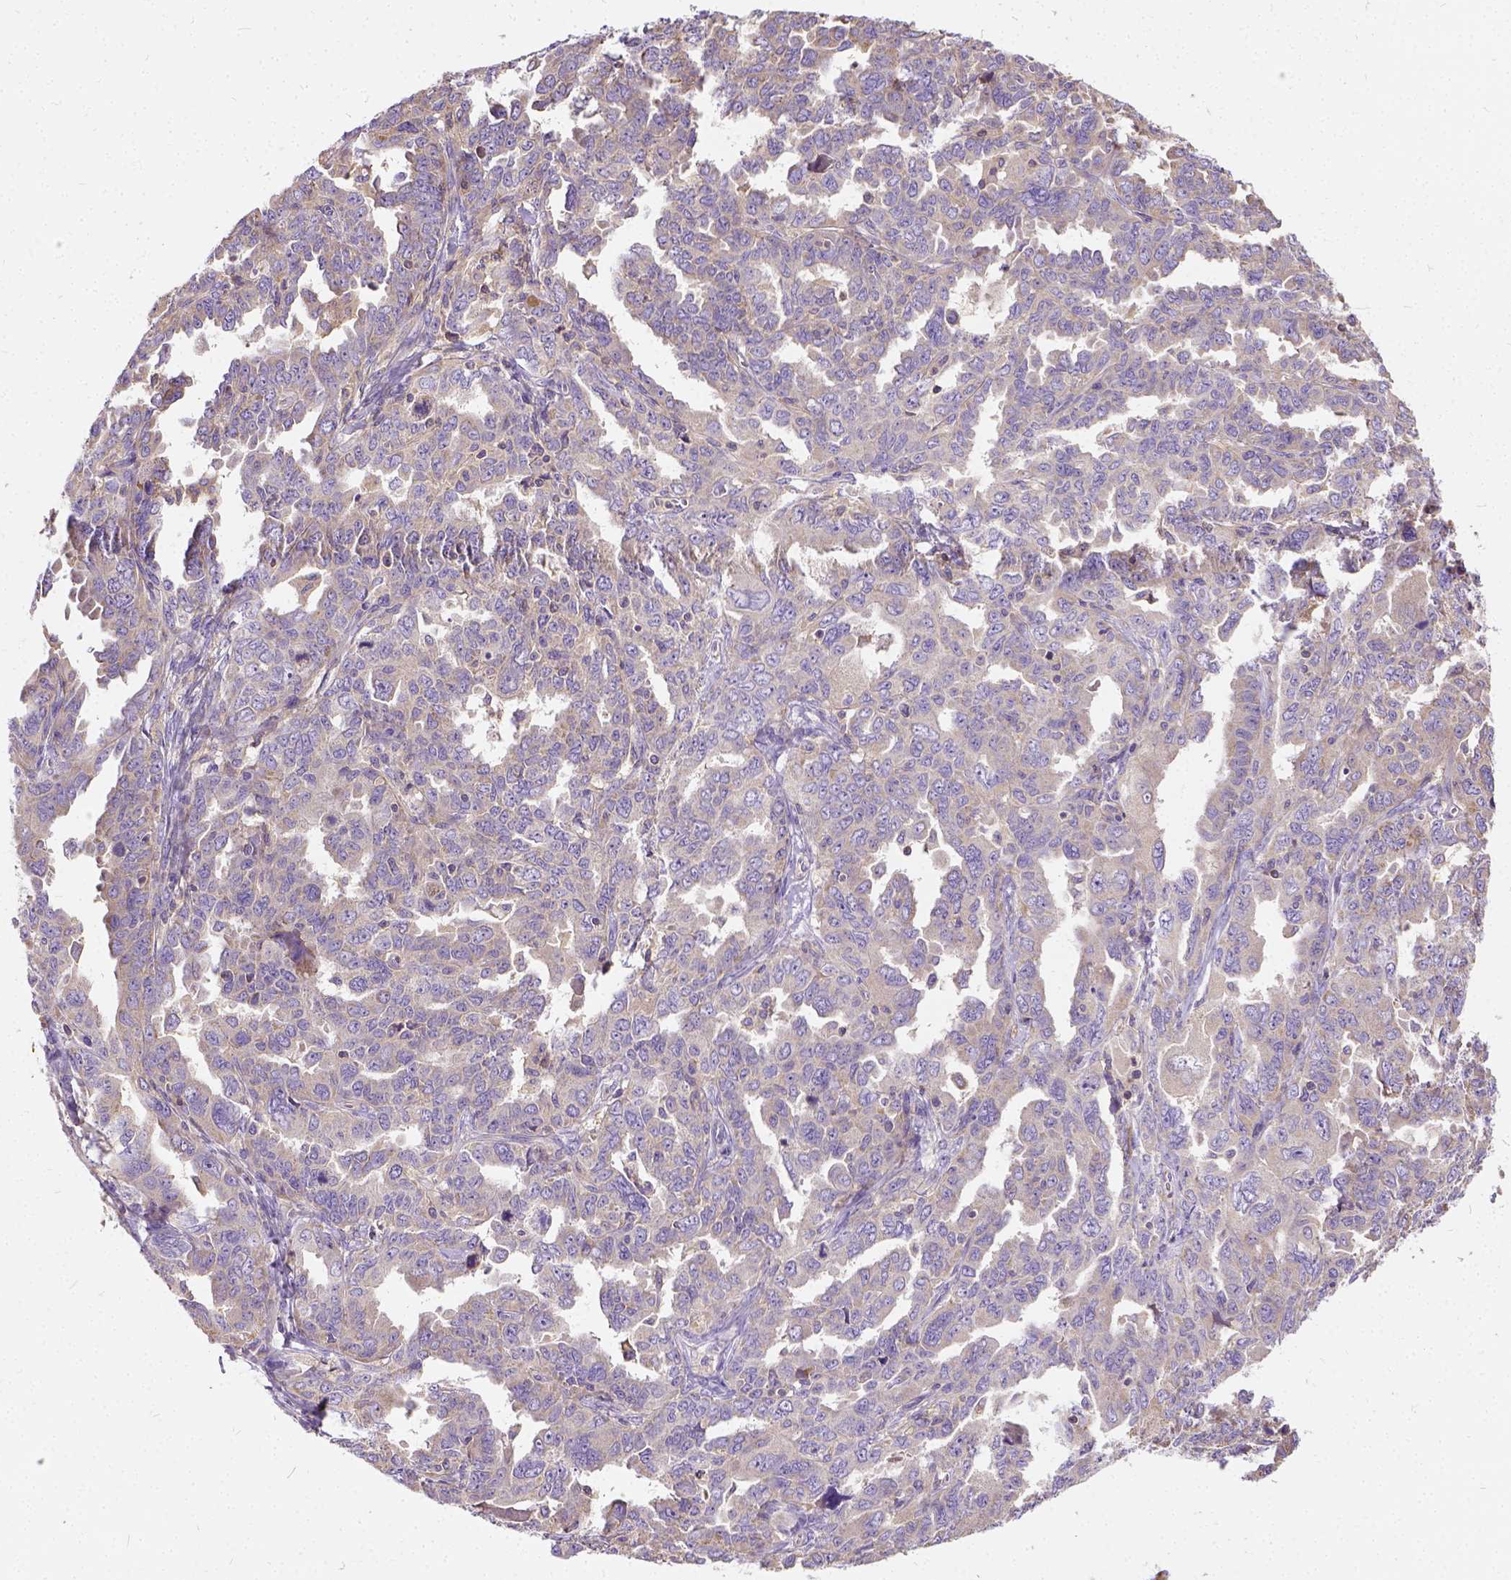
{"staining": {"intensity": "negative", "quantity": "none", "location": "none"}, "tissue": "ovarian cancer", "cell_type": "Tumor cells", "image_type": "cancer", "snomed": [{"axis": "morphology", "description": "Adenocarcinoma, NOS"}, {"axis": "morphology", "description": "Carcinoma, endometroid"}, {"axis": "topography", "description": "Ovary"}], "caption": "Tumor cells are negative for brown protein staining in ovarian cancer. (IHC, brightfield microscopy, high magnification).", "gene": "CADM4", "patient": {"sex": "female", "age": 72}}